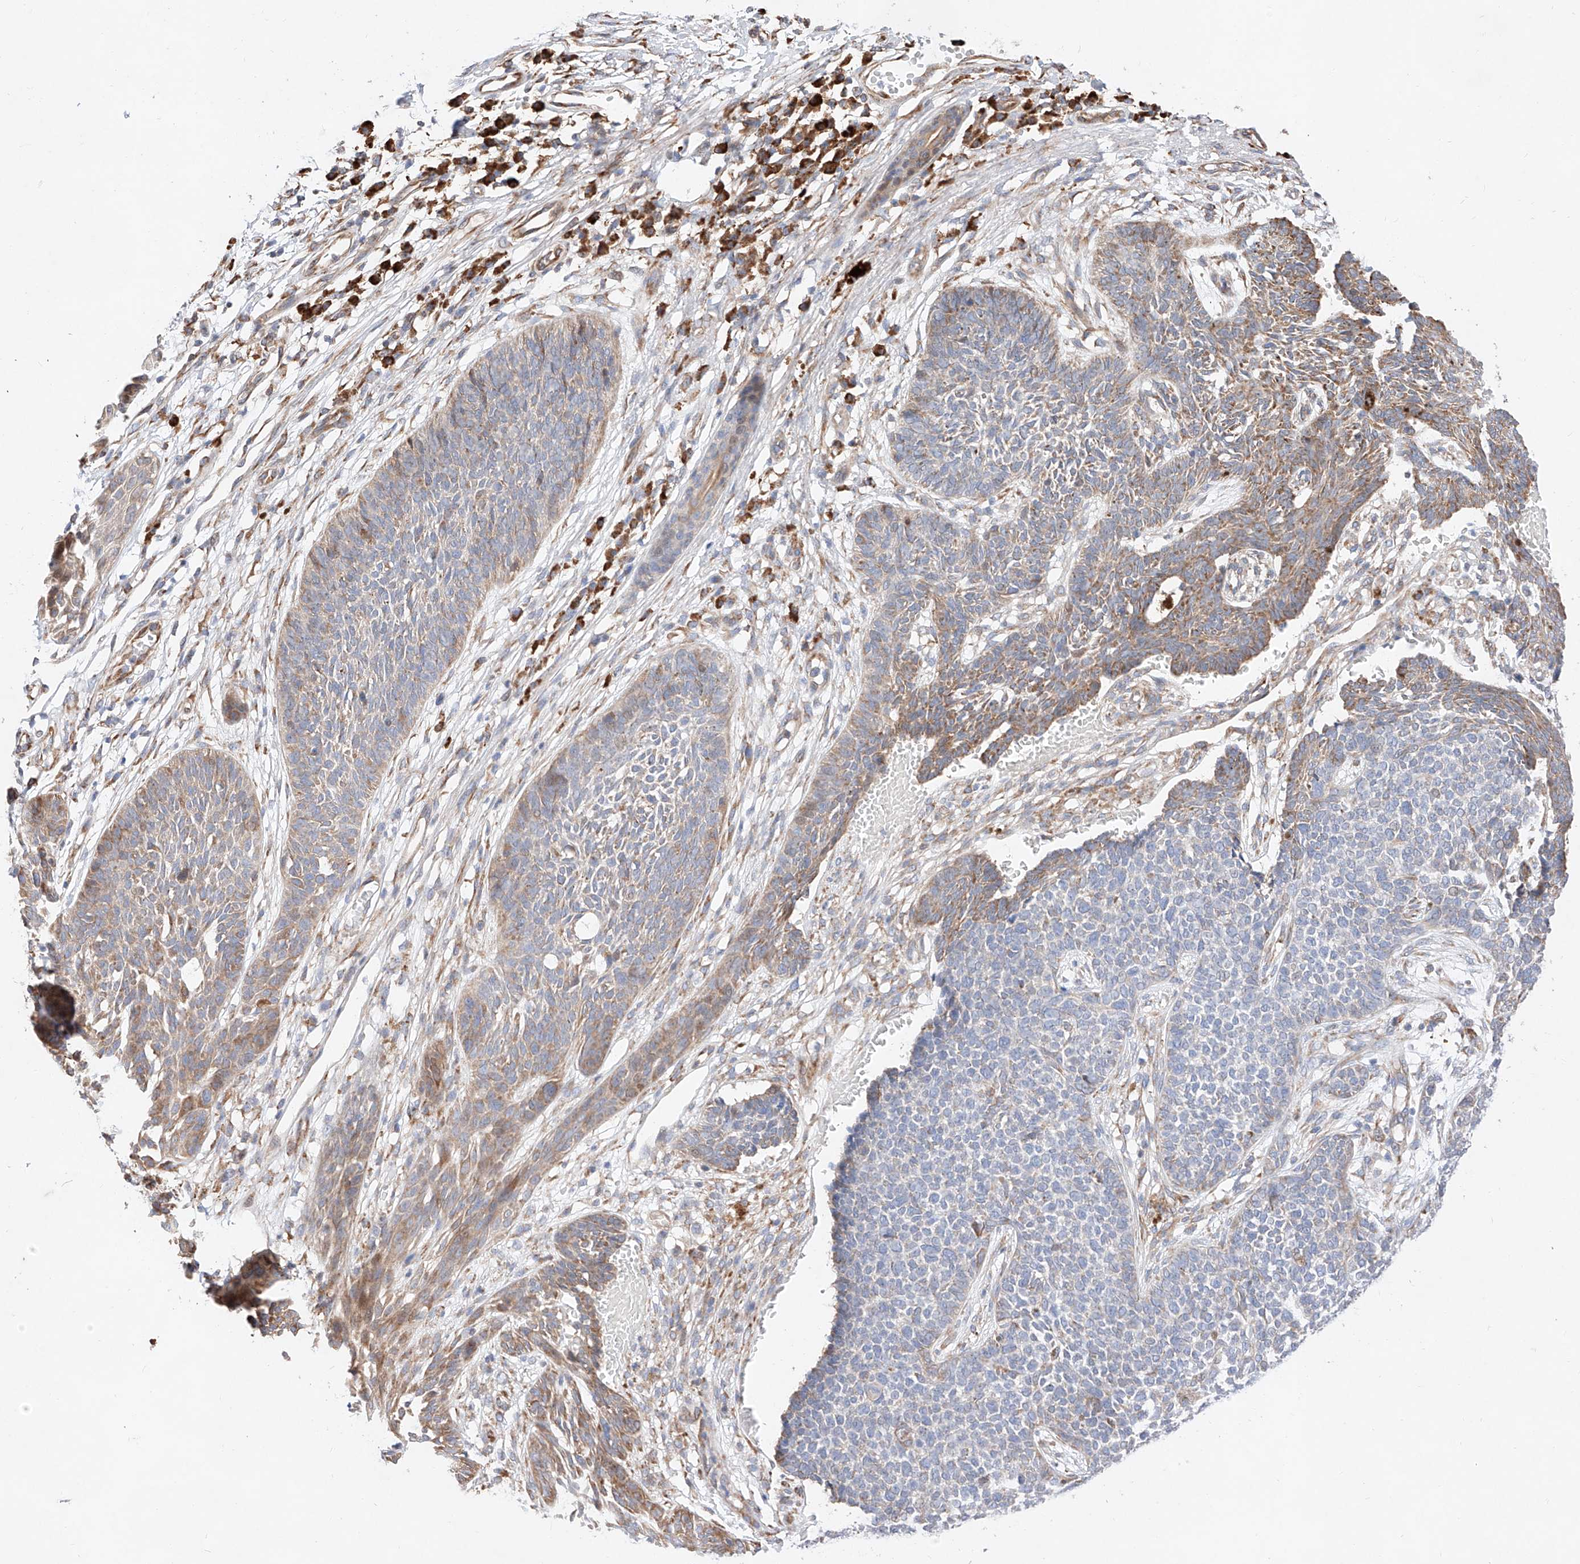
{"staining": {"intensity": "weak", "quantity": "<25%", "location": "cytoplasmic/membranous"}, "tissue": "skin cancer", "cell_type": "Tumor cells", "image_type": "cancer", "snomed": [{"axis": "morphology", "description": "Basal cell carcinoma"}, {"axis": "topography", "description": "Skin"}], "caption": "Skin cancer (basal cell carcinoma) was stained to show a protein in brown. There is no significant staining in tumor cells.", "gene": "ATP9B", "patient": {"sex": "female", "age": 84}}